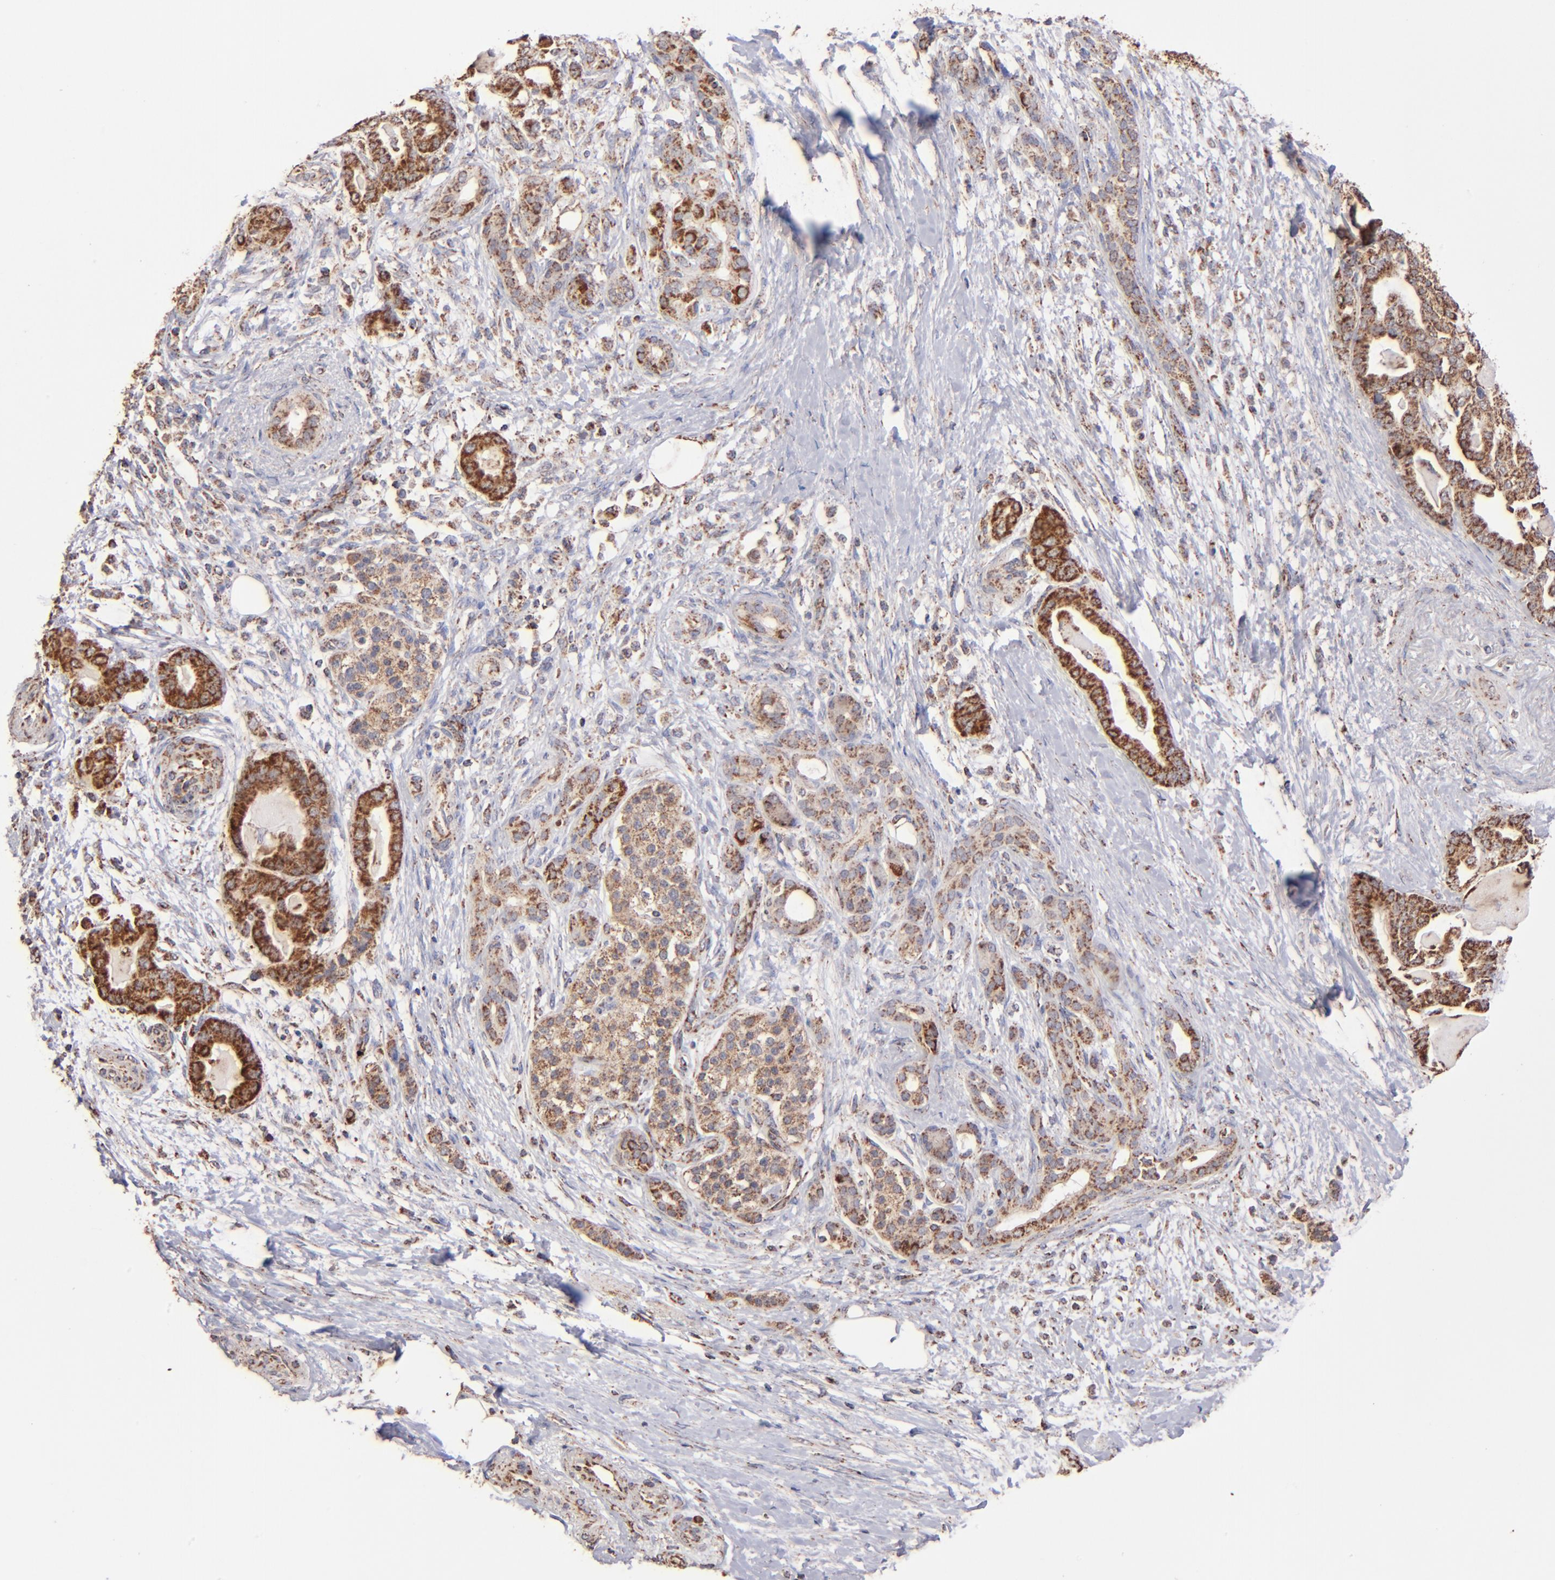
{"staining": {"intensity": "moderate", "quantity": ">75%", "location": "cytoplasmic/membranous"}, "tissue": "pancreatic cancer", "cell_type": "Tumor cells", "image_type": "cancer", "snomed": [{"axis": "morphology", "description": "Adenocarcinoma, NOS"}, {"axis": "topography", "description": "Pancreas"}], "caption": "IHC (DAB (3,3'-diaminobenzidine)) staining of pancreatic cancer (adenocarcinoma) shows moderate cytoplasmic/membranous protein expression in approximately >75% of tumor cells.", "gene": "DLST", "patient": {"sex": "male", "age": 63}}